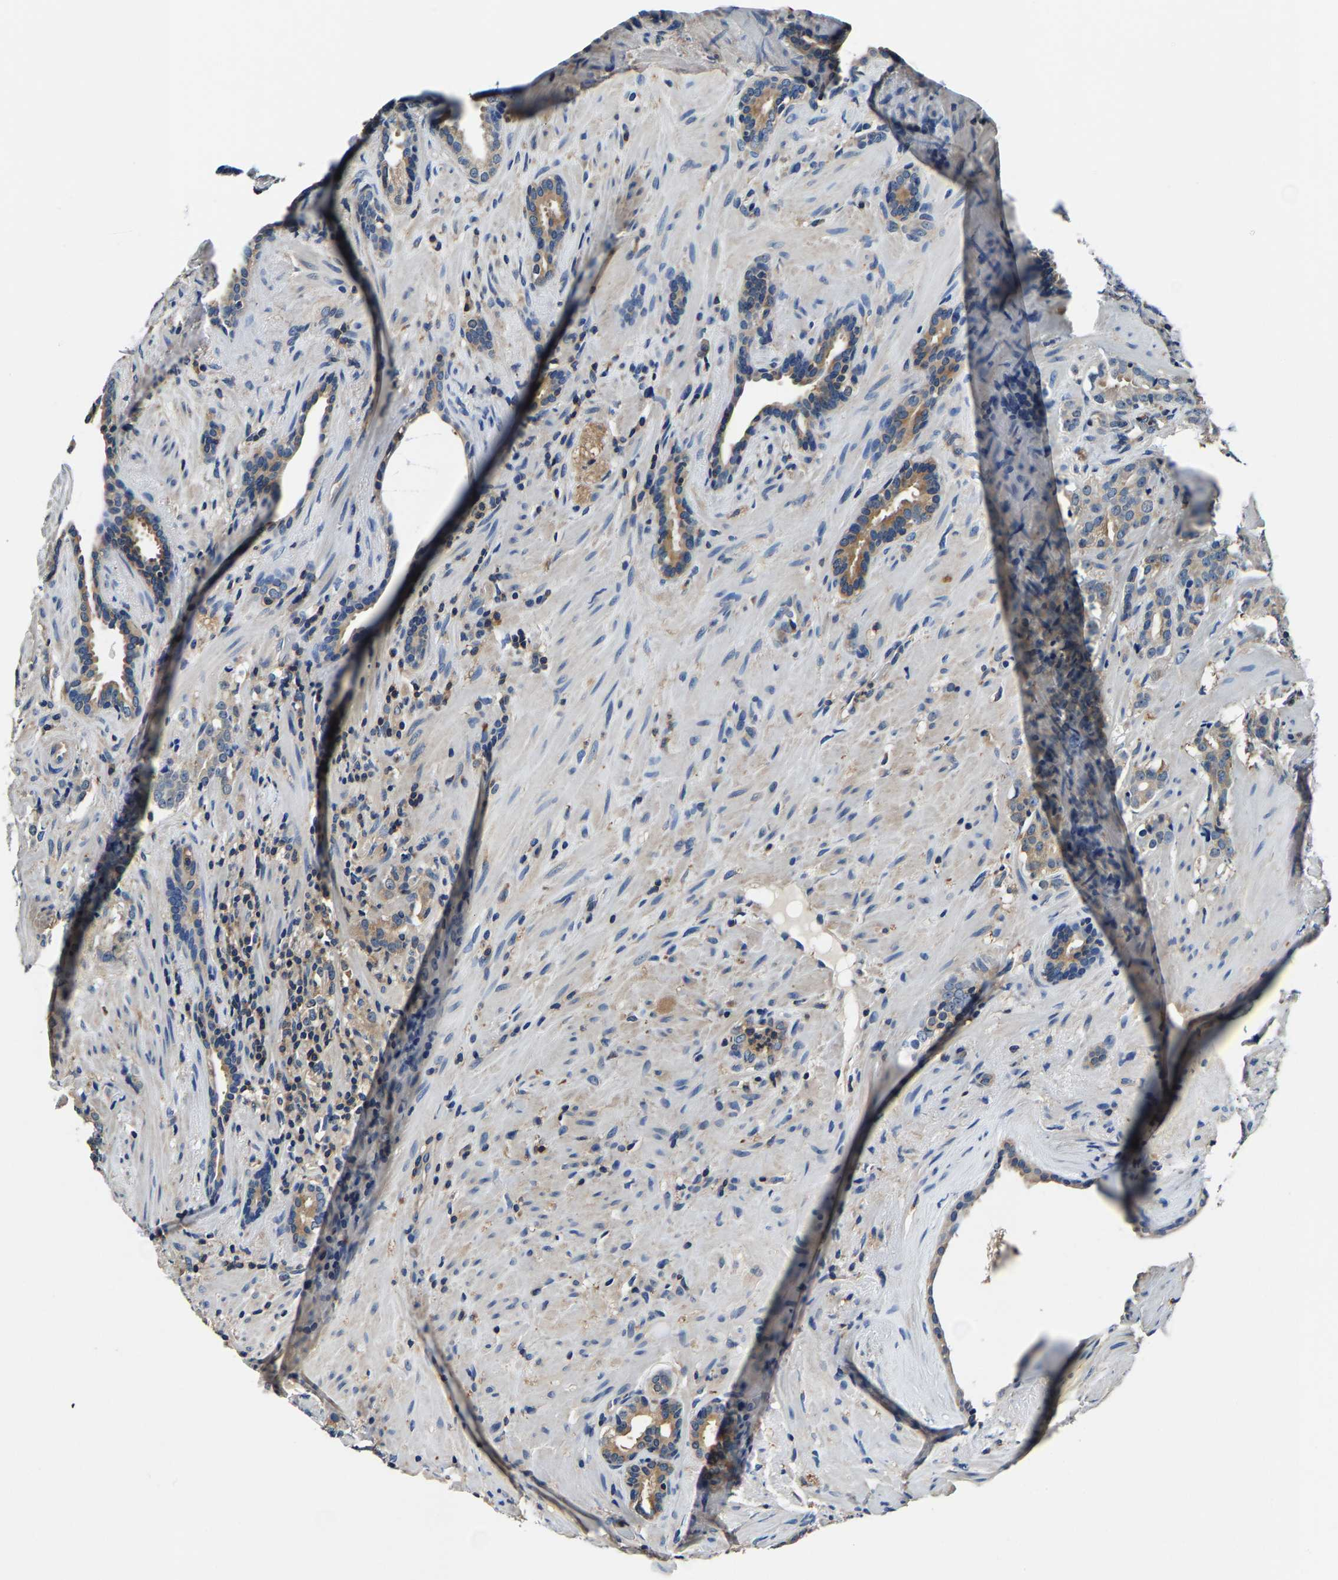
{"staining": {"intensity": "weak", "quantity": ">75%", "location": "cytoplasmic/membranous"}, "tissue": "prostate cancer", "cell_type": "Tumor cells", "image_type": "cancer", "snomed": [{"axis": "morphology", "description": "Adenocarcinoma, High grade"}, {"axis": "topography", "description": "Prostate"}], "caption": "This image reveals immunohistochemistry (IHC) staining of prostate cancer, with low weak cytoplasmic/membranous staining in approximately >75% of tumor cells.", "gene": "ALDOB", "patient": {"sex": "male", "age": 71}}